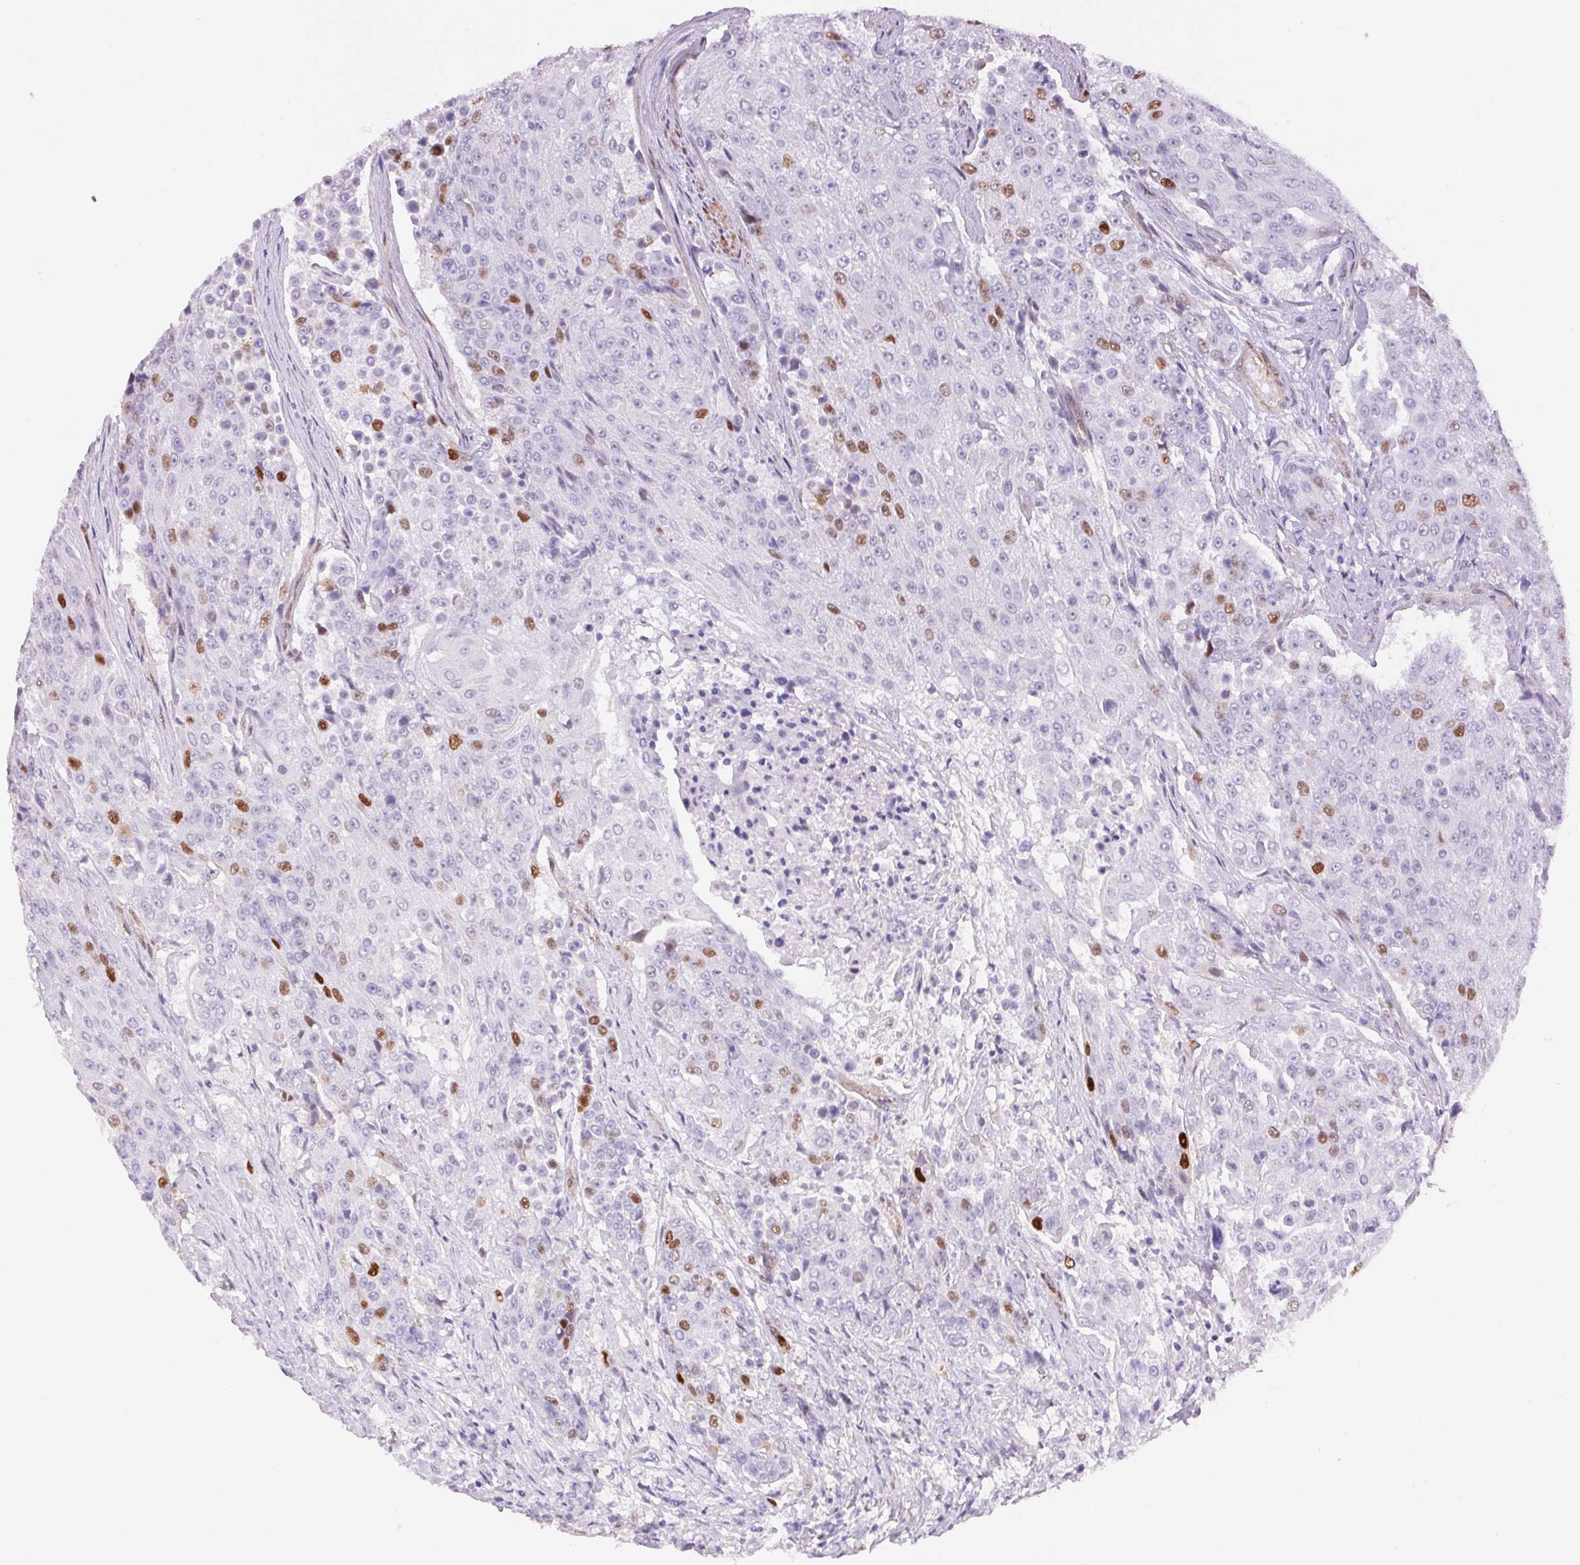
{"staining": {"intensity": "moderate", "quantity": "<25%", "location": "nuclear"}, "tissue": "urothelial cancer", "cell_type": "Tumor cells", "image_type": "cancer", "snomed": [{"axis": "morphology", "description": "Urothelial carcinoma, High grade"}, {"axis": "topography", "description": "Urinary bladder"}], "caption": "Urothelial cancer stained with a protein marker displays moderate staining in tumor cells.", "gene": "SMTN", "patient": {"sex": "female", "age": 63}}